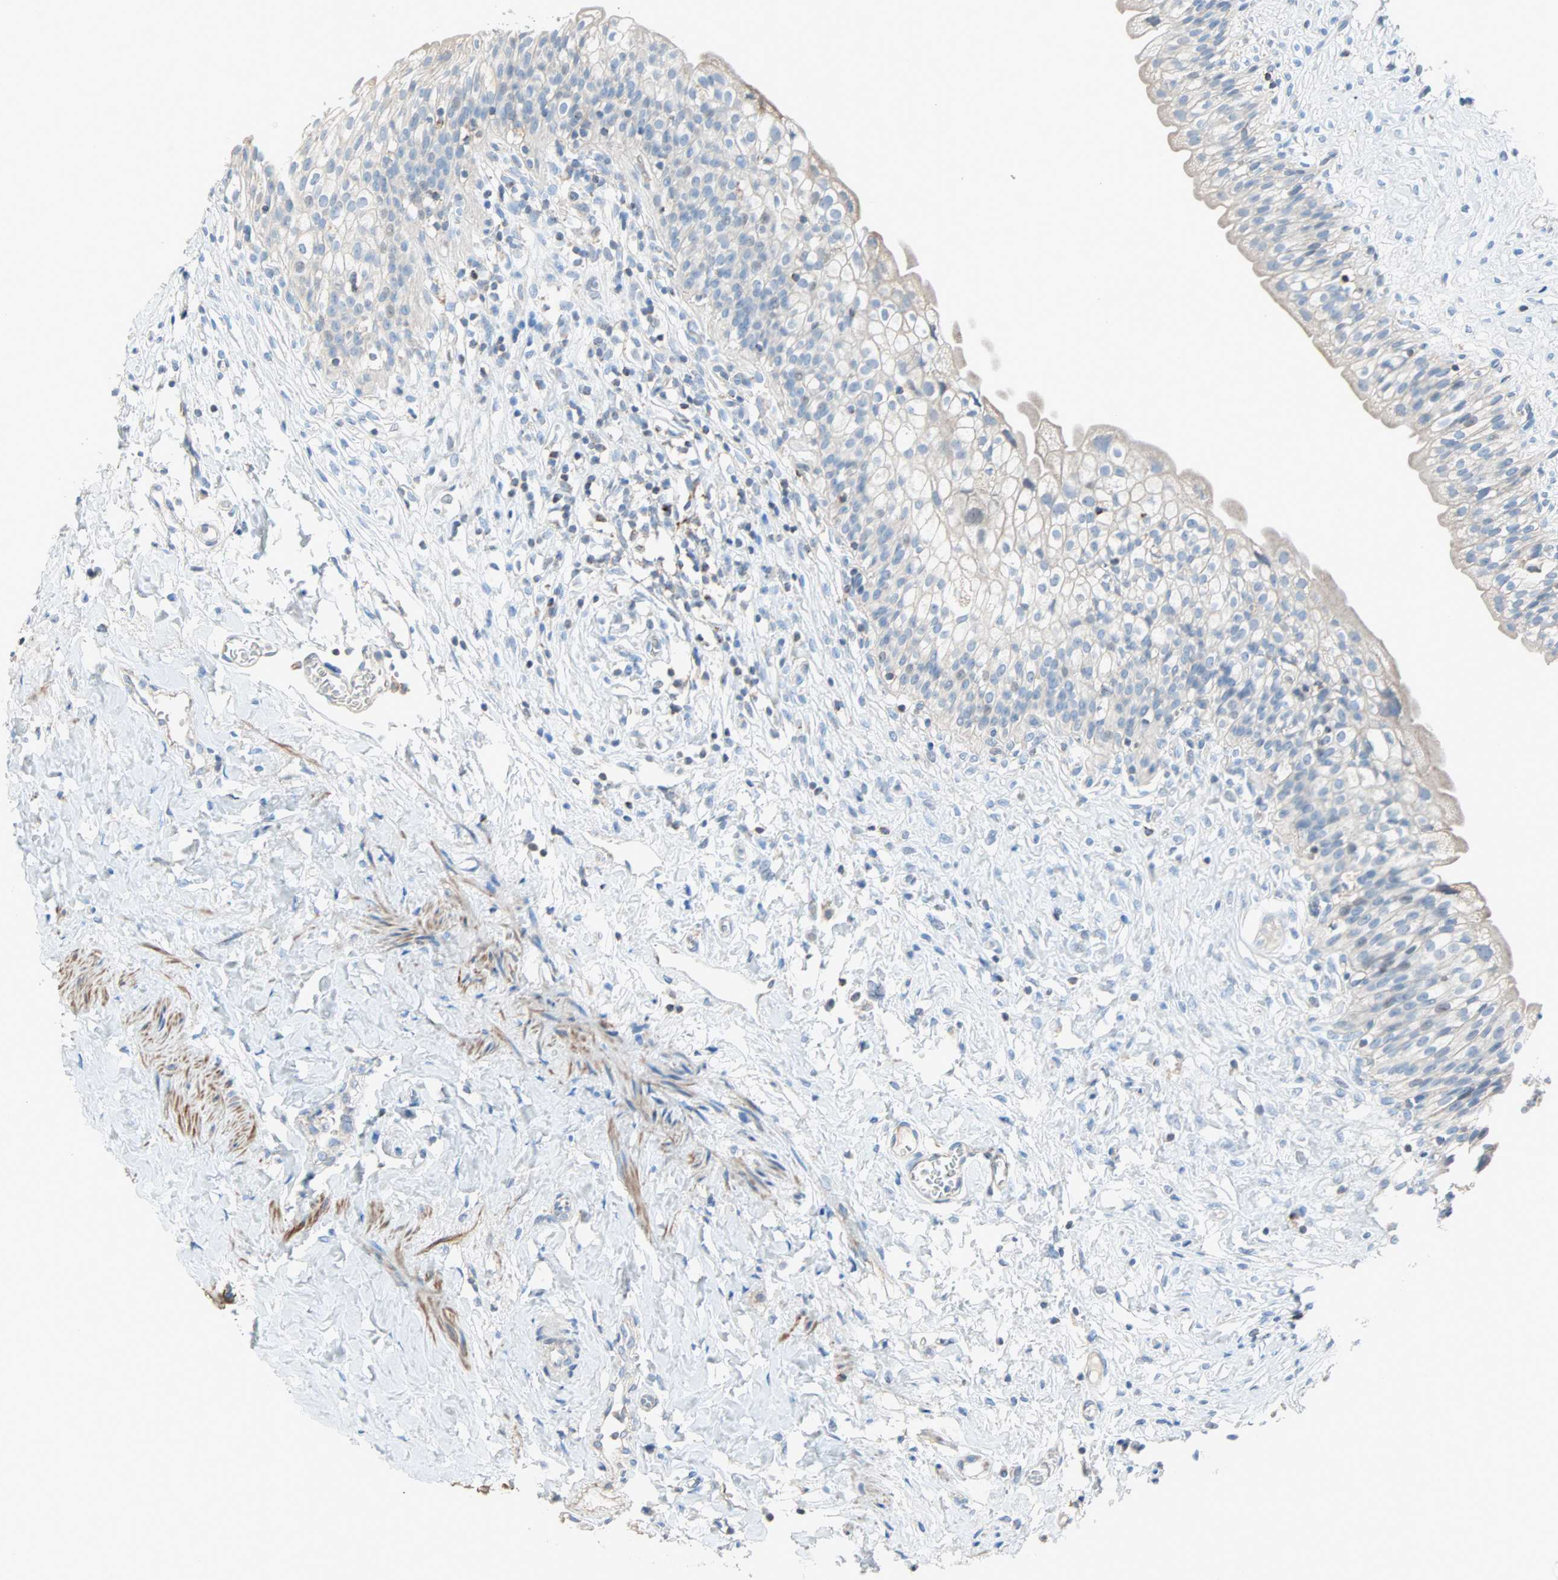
{"staining": {"intensity": "negative", "quantity": "none", "location": "none"}, "tissue": "urinary bladder", "cell_type": "Urothelial cells", "image_type": "normal", "snomed": [{"axis": "morphology", "description": "Normal tissue, NOS"}, {"axis": "morphology", "description": "Inflammation, NOS"}, {"axis": "topography", "description": "Urinary bladder"}], "caption": "Image shows no protein positivity in urothelial cells of normal urinary bladder. (IHC, brightfield microscopy, high magnification).", "gene": "ACVRL1", "patient": {"sex": "female", "age": 80}}